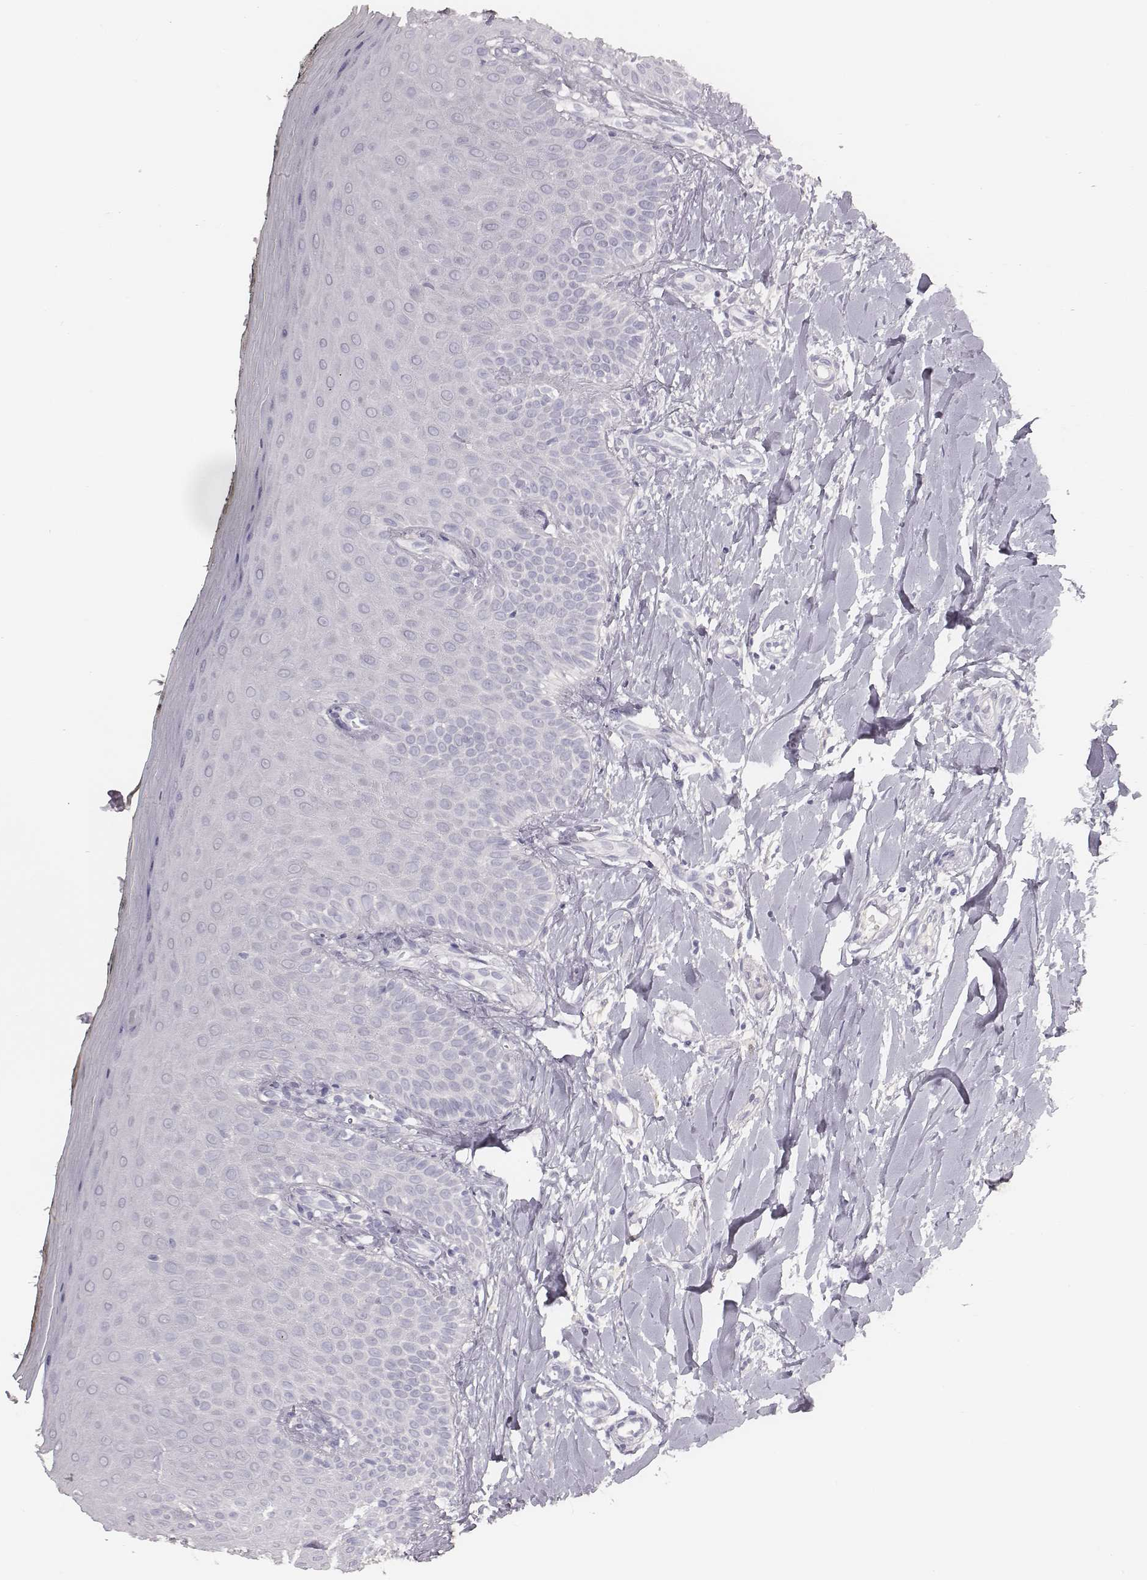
{"staining": {"intensity": "negative", "quantity": "none", "location": "none"}, "tissue": "oral mucosa", "cell_type": "Squamous epithelial cells", "image_type": "normal", "snomed": [{"axis": "morphology", "description": "Normal tissue, NOS"}, {"axis": "topography", "description": "Oral tissue"}], "caption": "Immunohistochemistry (IHC) image of unremarkable oral mucosa: human oral mucosa stained with DAB (3,3'-diaminobenzidine) demonstrates no significant protein expression in squamous epithelial cells.", "gene": "MYH6", "patient": {"sex": "female", "age": 43}}